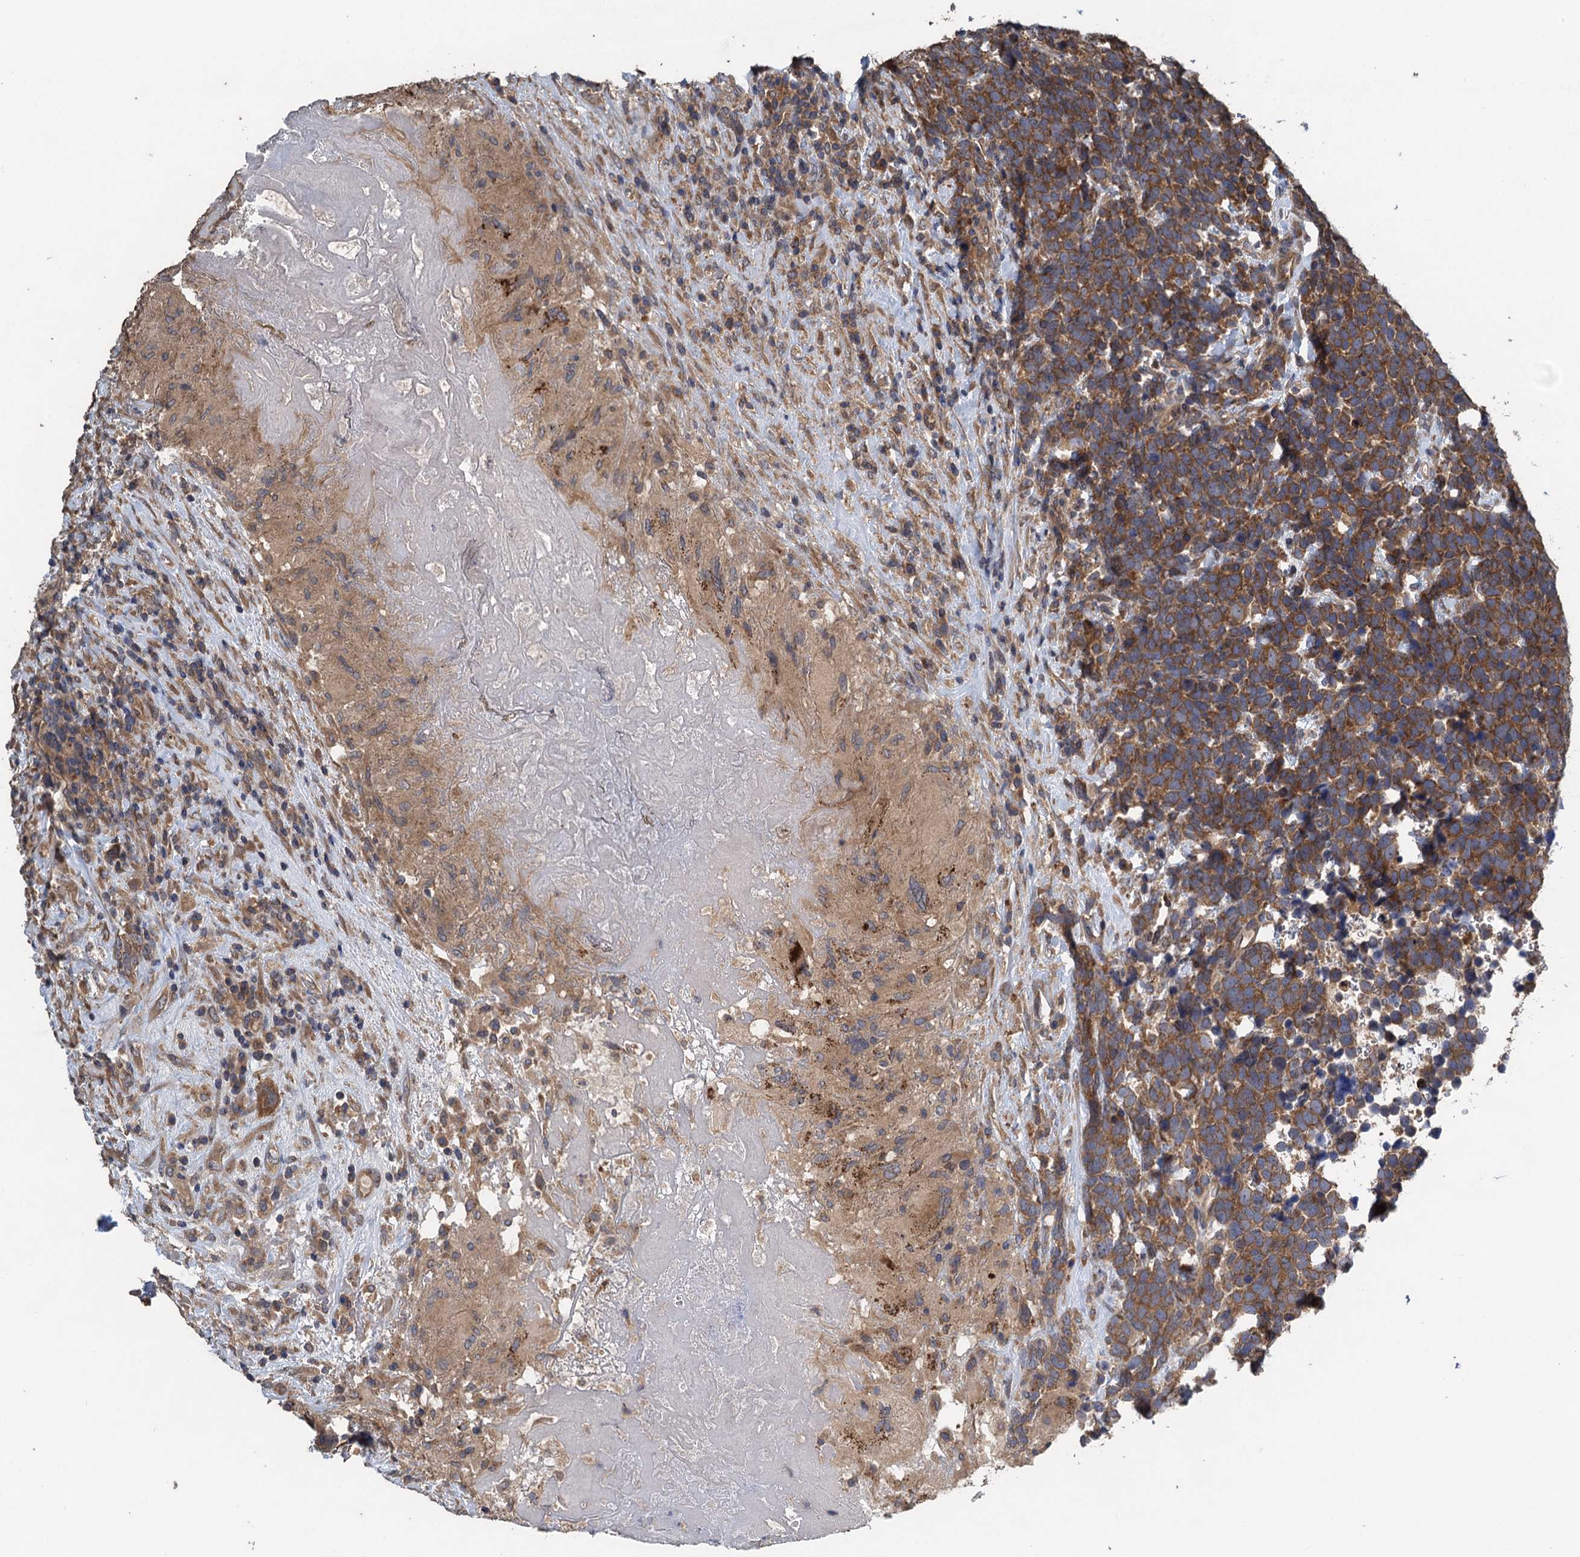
{"staining": {"intensity": "moderate", "quantity": ">75%", "location": "cytoplasmic/membranous"}, "tissue": "urothelial cancer", "cell_type": "Tumor cells", "image_type": "cancer", "snomed": [{"axis": "morphology", "description": "Urothelial carcinoma, High grade"}, {"axis": "topography", "description": "Urinary bladder"}], "caption": "Immunohistochemistry (DAB) staining of human high-grade urothelial carcinoma exhibits moderate cytoplasmic/membranous protein positivity in approximately >75% of tumor cells. Ihc stains the protein of interest in brown and the nuclei are stained blue.", "gene": "CNTN5", "patient": {"sex": "female", "age": 82}}